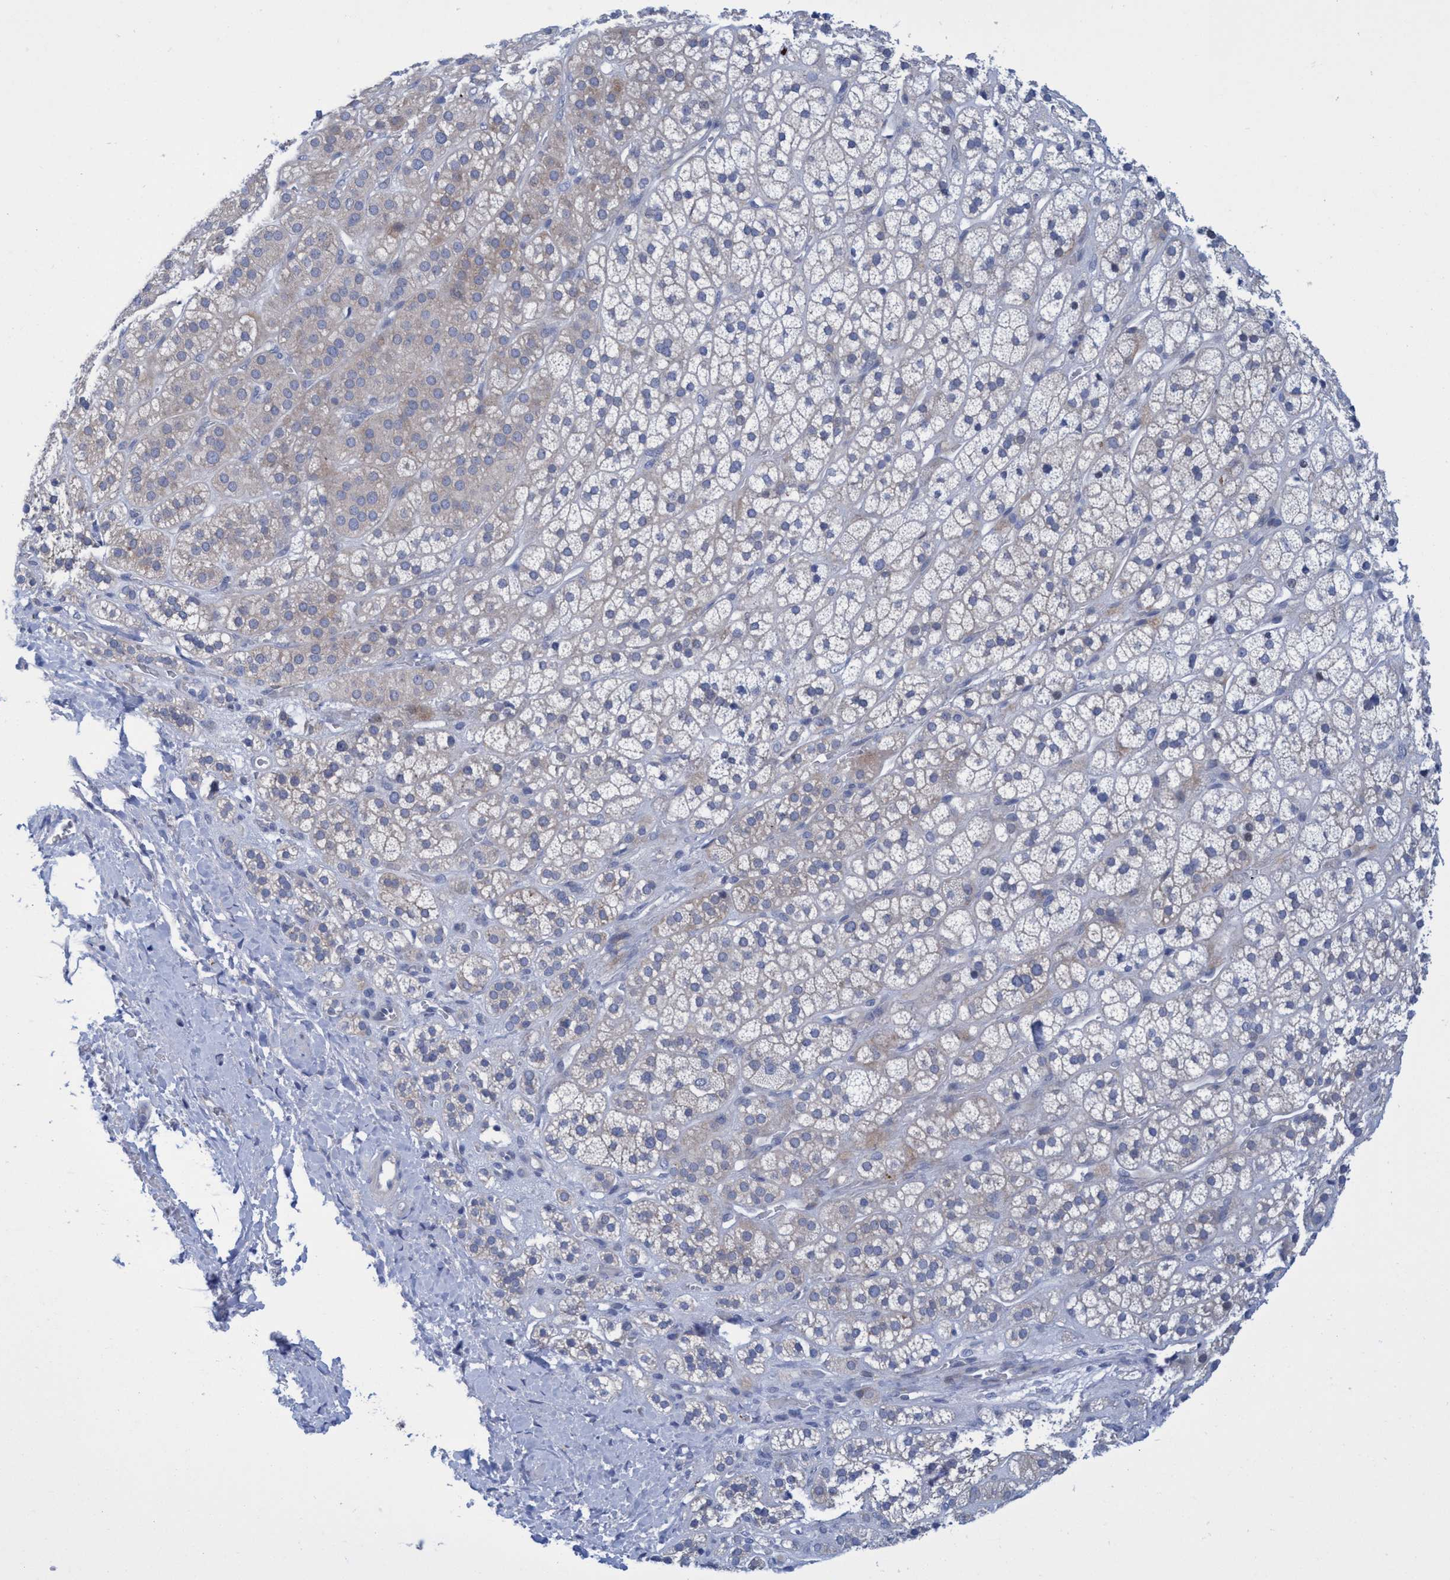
{"staining": {"intensity": "weak", "quantity": "25%-75%", "location": "cytoplasmic/membranous"}, "tissue": "adrenal gland", "cell_type": "Glandular cells", "image_type": "normal", "snomed": [{"axis": "morphology", "description": "Normal tissue, NOS"}, {"axis": "topography", "description": "Adrenal gland"}], "caption": "Benign adrenal gland was stained to show a protein in brown. There is low levels of weak cytoplasmic/membranous staining in approximately 25%-75% of glandular cells. (Brightfield microscopy of DAB IHC at high magnification).", "gene": "R3HCC1", "patient": {"sex": "male", "age": 56}}